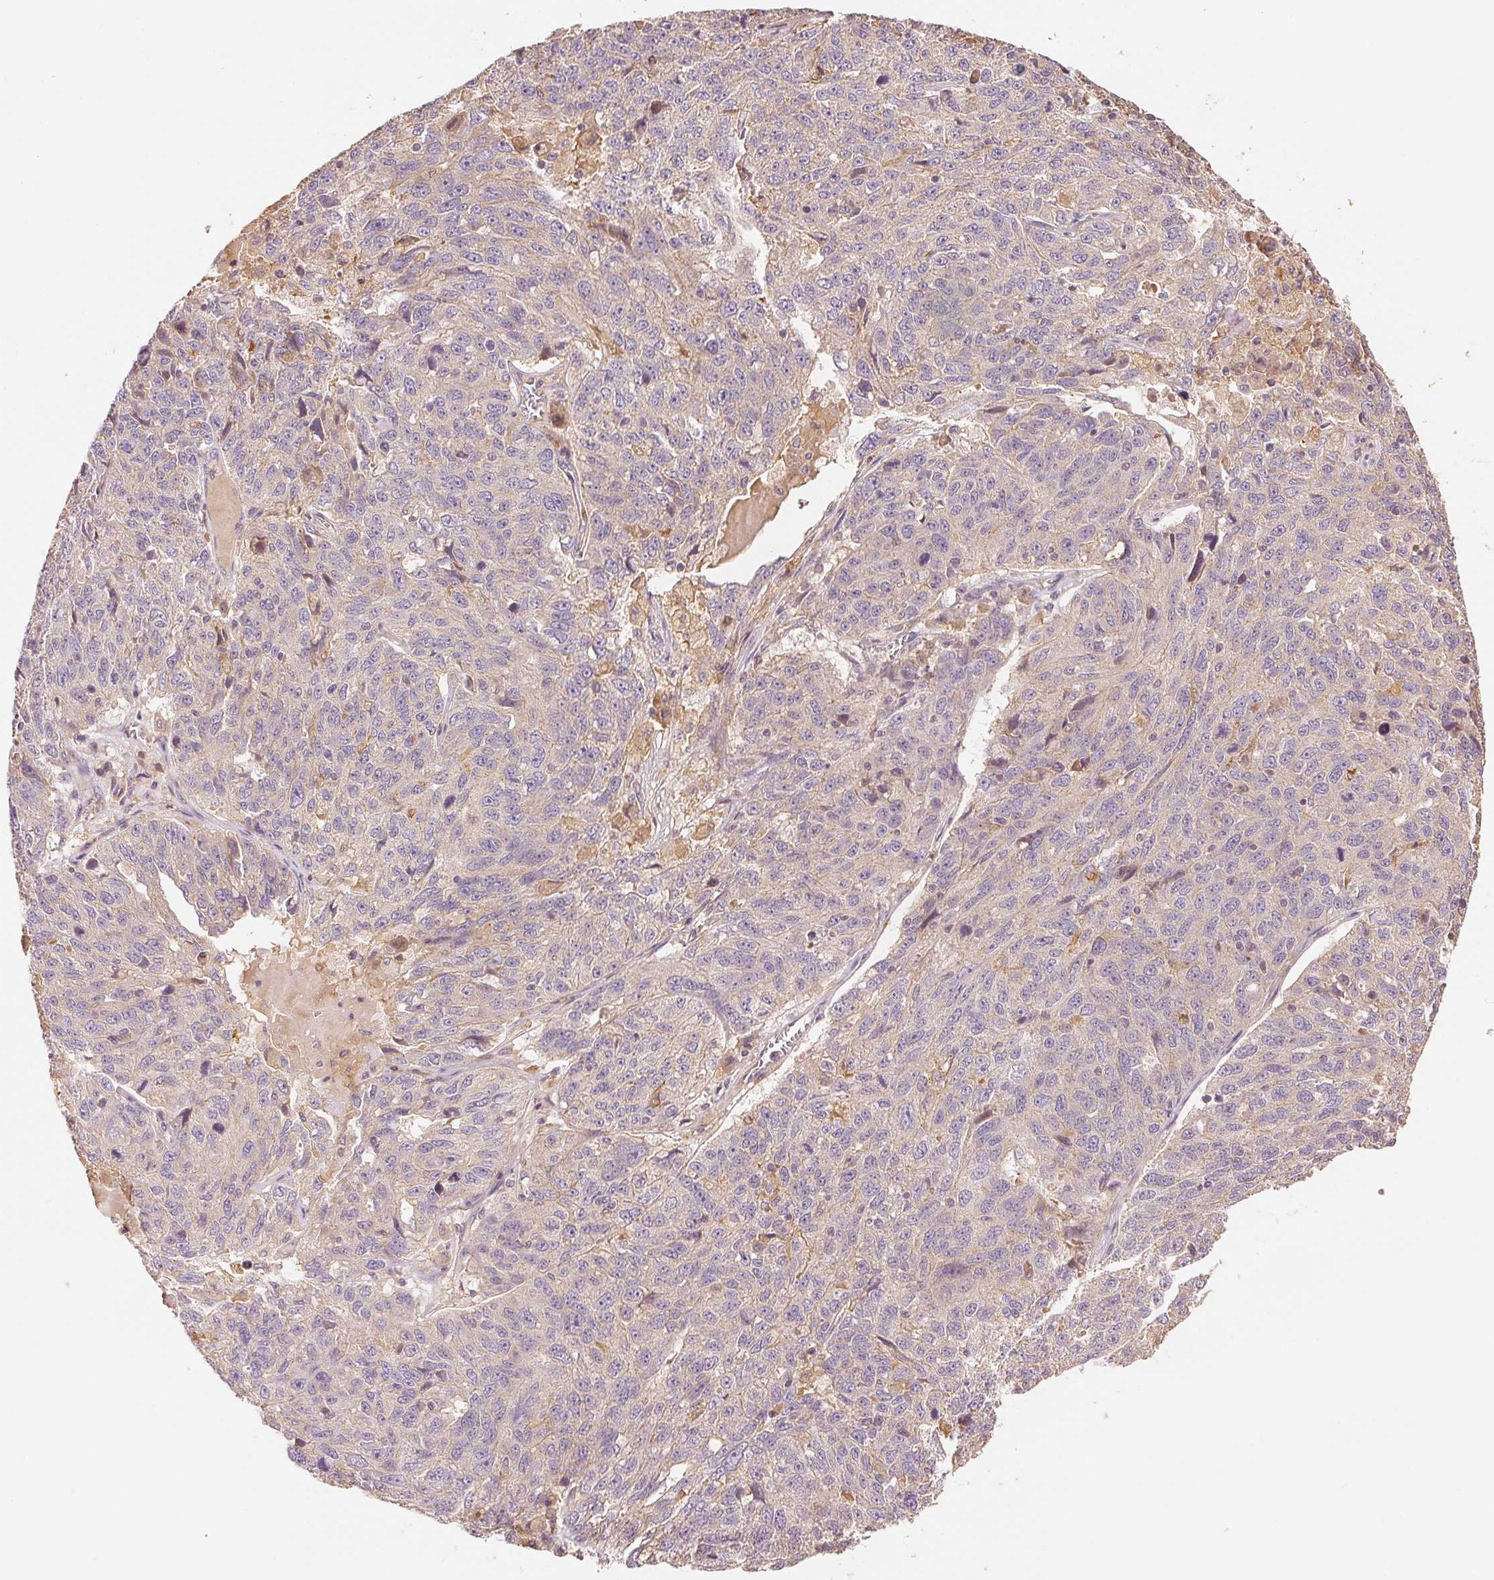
{"staining": {"intensity": "negative", "quantity": "none", "location": "none"}, "tissue": "ovarian cancer", "cell_type": "Tumor cells", "image_type": "cancer", "snomed": [{"axis": "morphology", "description": "Cystadenocarcinoma, serous, NOS"}, {"axis": "topography", "description": "Ovary"}], "caption": "Immunohistochemistry (IHC) histopathology image of neoplastic tissue: ovarian cancer stained with DAB (3,3'-diaminobenzidine) demonstrates no significant protein staining in tumor cells. (Stains: DAB (3,3'-diaminobenzidine) immunohistochemistry (IHC) with hematoxylin counter stain, Microscopy: brightfield microscopy at high magnification).", "gene": "YIF1B", "patient": {"sex": "female", "age": 71}}